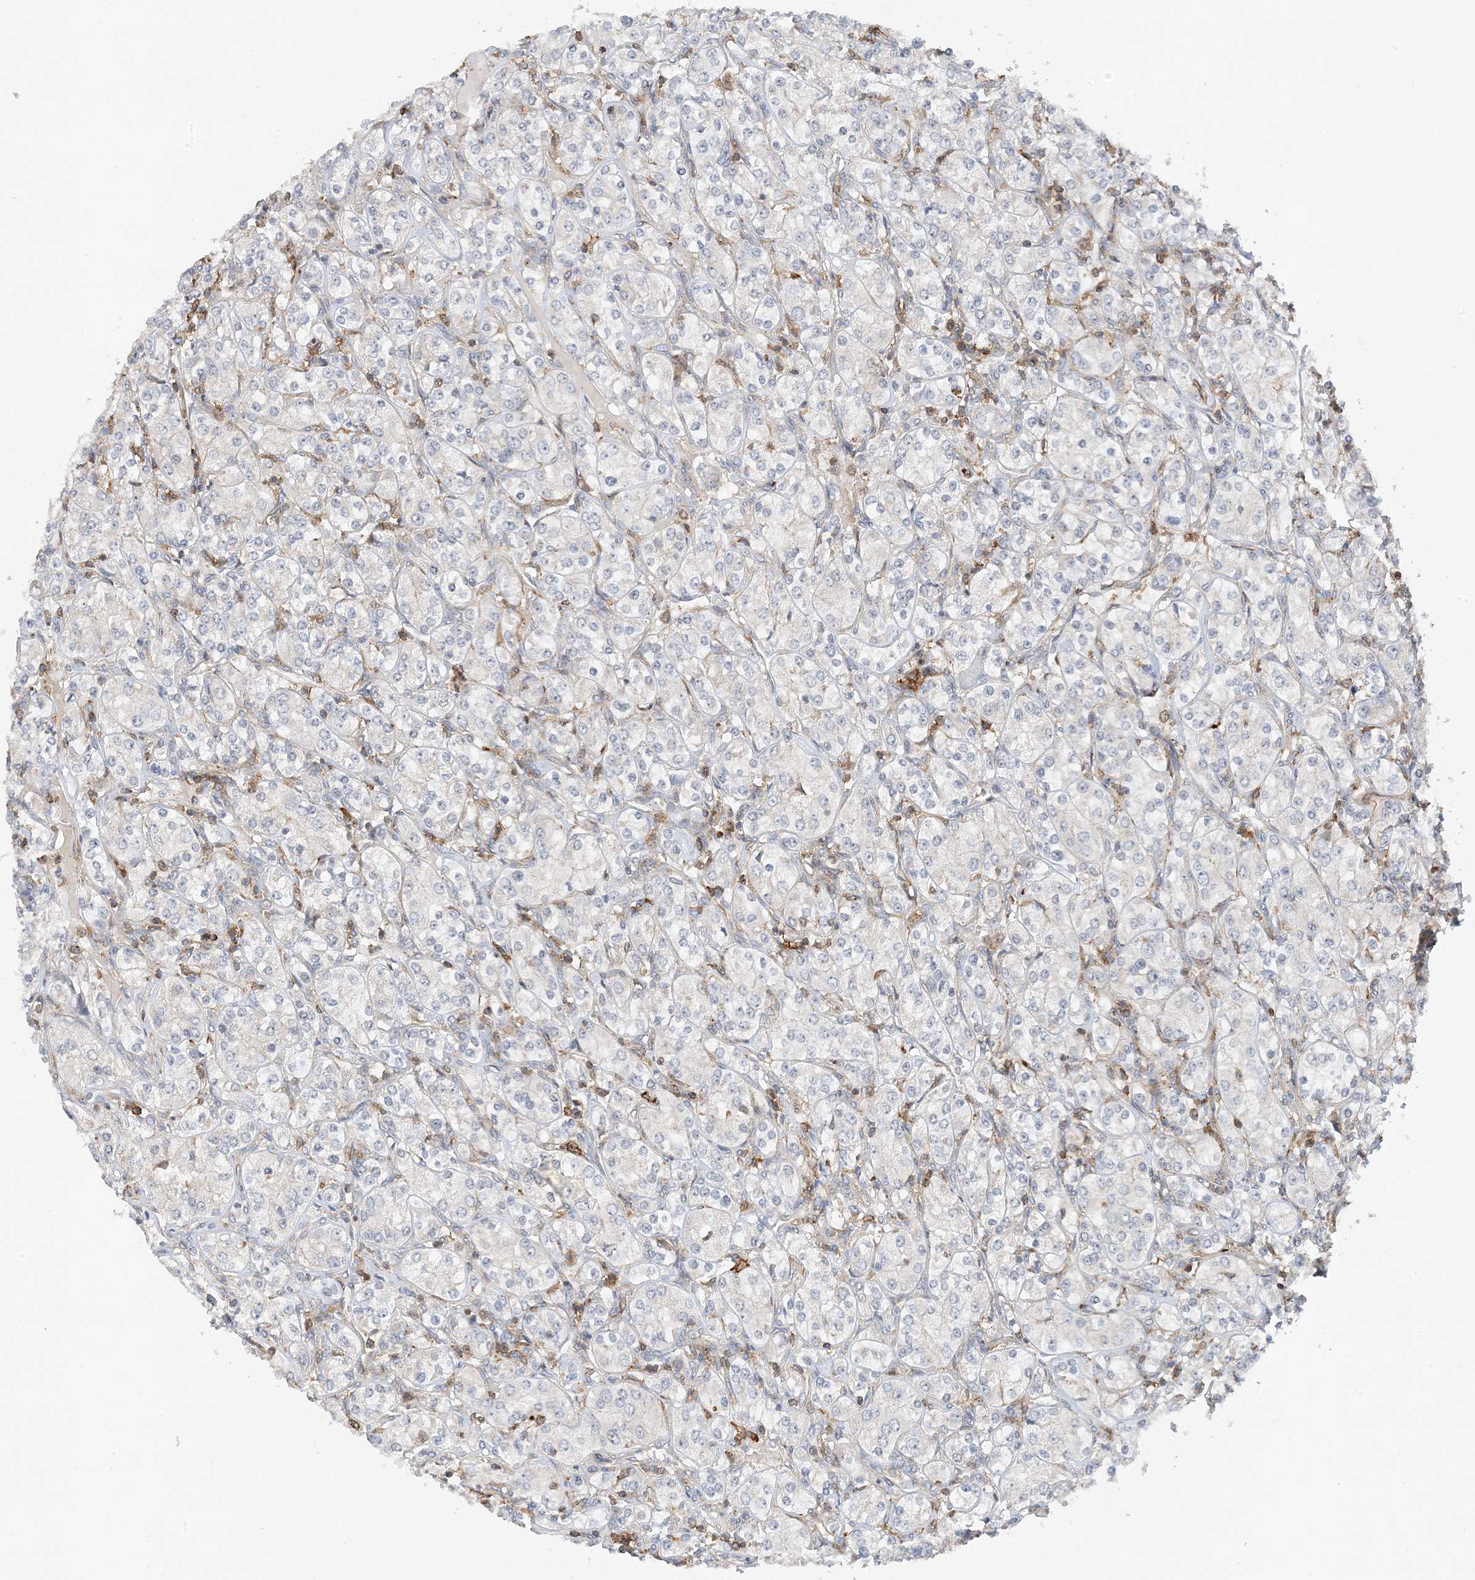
{"staining": {"intensity": "negative", "quantity": "none", "location": "none"}, "tissue": "renal cancer", "cell_type": "Tumor cells", "image_type": "cancer", "snomed": [{"axis": "morphology", "description": "Adenocarcinoma, NOS"}, {"axis": "topography", "description": "Kidney"}], "caption": "Human renal cancer (adenocarcinoma) stained for a protein using IHC demonstrates no staining in tumor cells.", "gene": "TATDN3", "patient": {"sex": "male", "age": 77}}